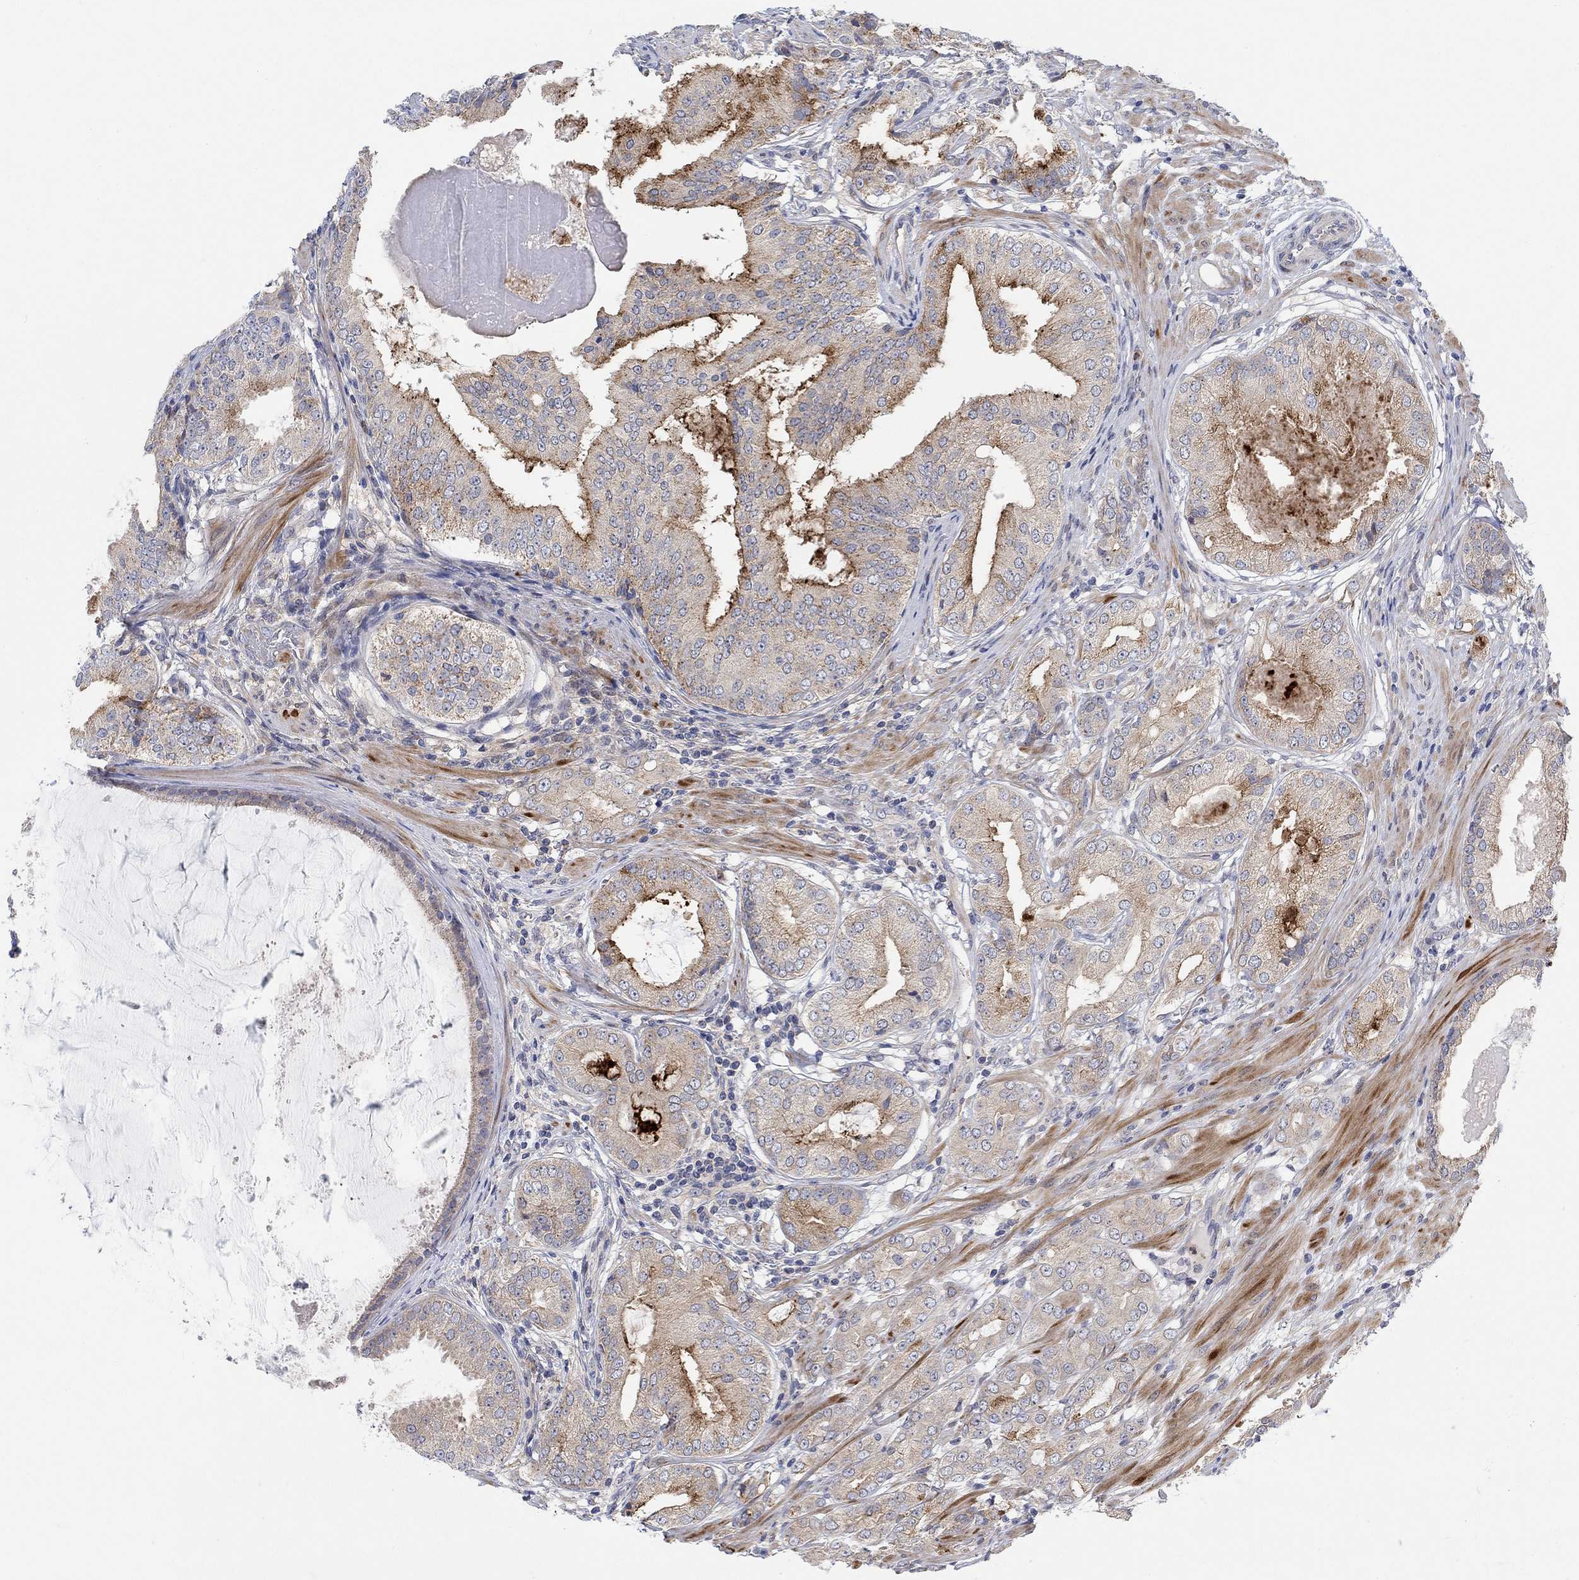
{"staining": {"intensity": "strong", "quantity": "<25%", "location": "cytoplasmic/membranous"}, "tissue": "prostate cancer", "cell_type": "Tumor cells", "image_type": "cancer", "snomed": [{"axis": "morphology", "description": "Adenocarcinoma, High grade"}, {"axis": "topography", "description": "Prostate and seminal vesicle, NOS"}], "caption": "Immunohistochemical staining of human prostate cancer displays medium levels of strong cytoplasmic/membranous protein expression in about <25% of tumor cells.", "gene": "PMFBP1", "patient": {"sex": "male", "age": 62}}